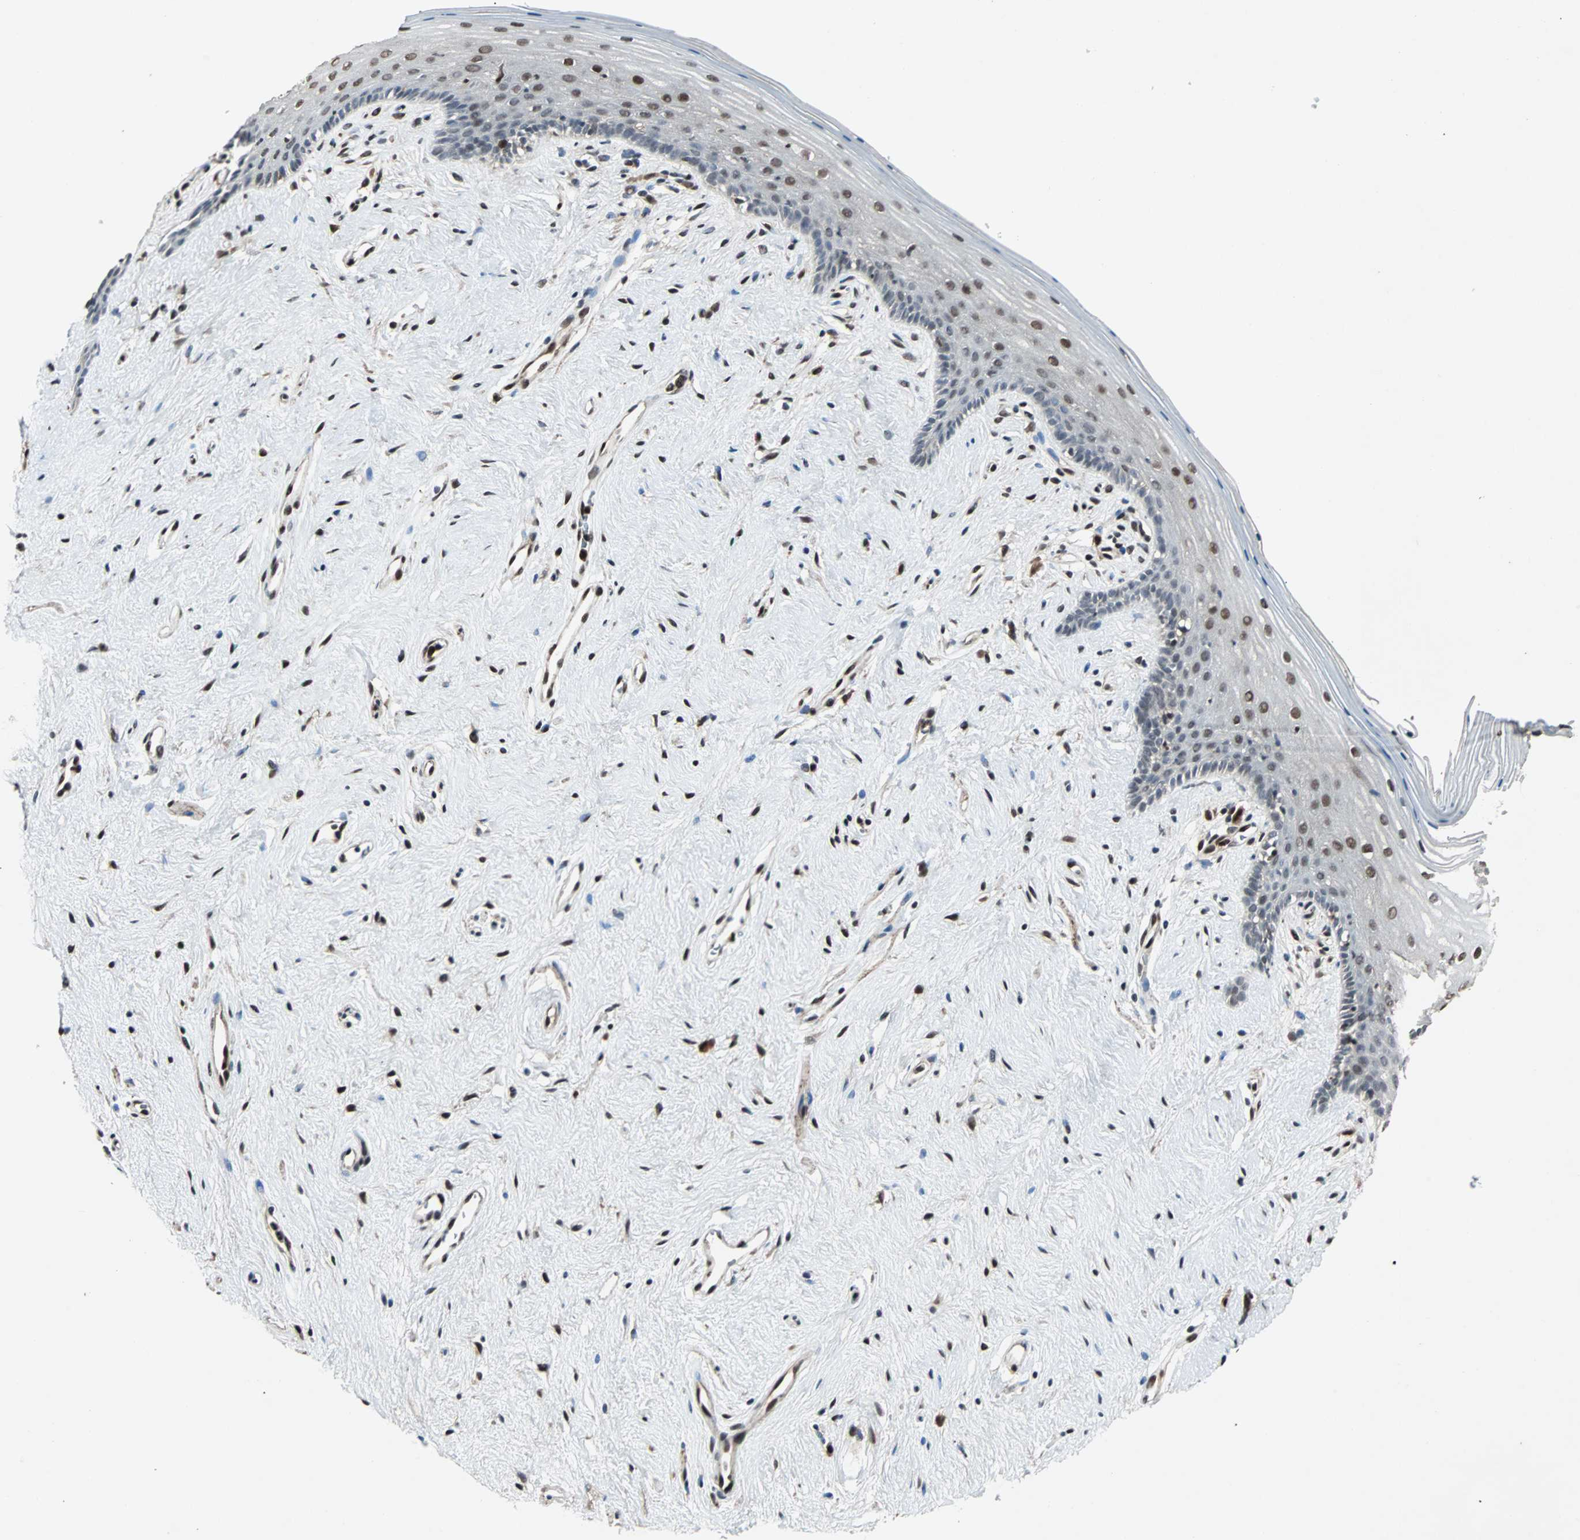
{"staining": {"intensity": "strong", "quantity": "25%-75%", "location": "nuclear"}, "tissue": "vagina", "cell_type": "Squamous epithelial cells", "image_type": "normal", "snomed": [{"axis": "morphology", "description": "Normal tissue, NOS"}, {"axis": "topography", "description": "Vagina"}], "caption": "High-power microscopy captured an IHC photomicrograph of unremarkable vagina, revealing strong nuclear positivity in approximately 25%-75% of squamous epithelial cells. (Stains: DAB (3,3'-diaminobenzidine) in brown, nuclei in blue, Microscopy: brightfield microscopy at high magnification).", "gene": "ACLY", "patient": {"sex": "female", "age": 44}}